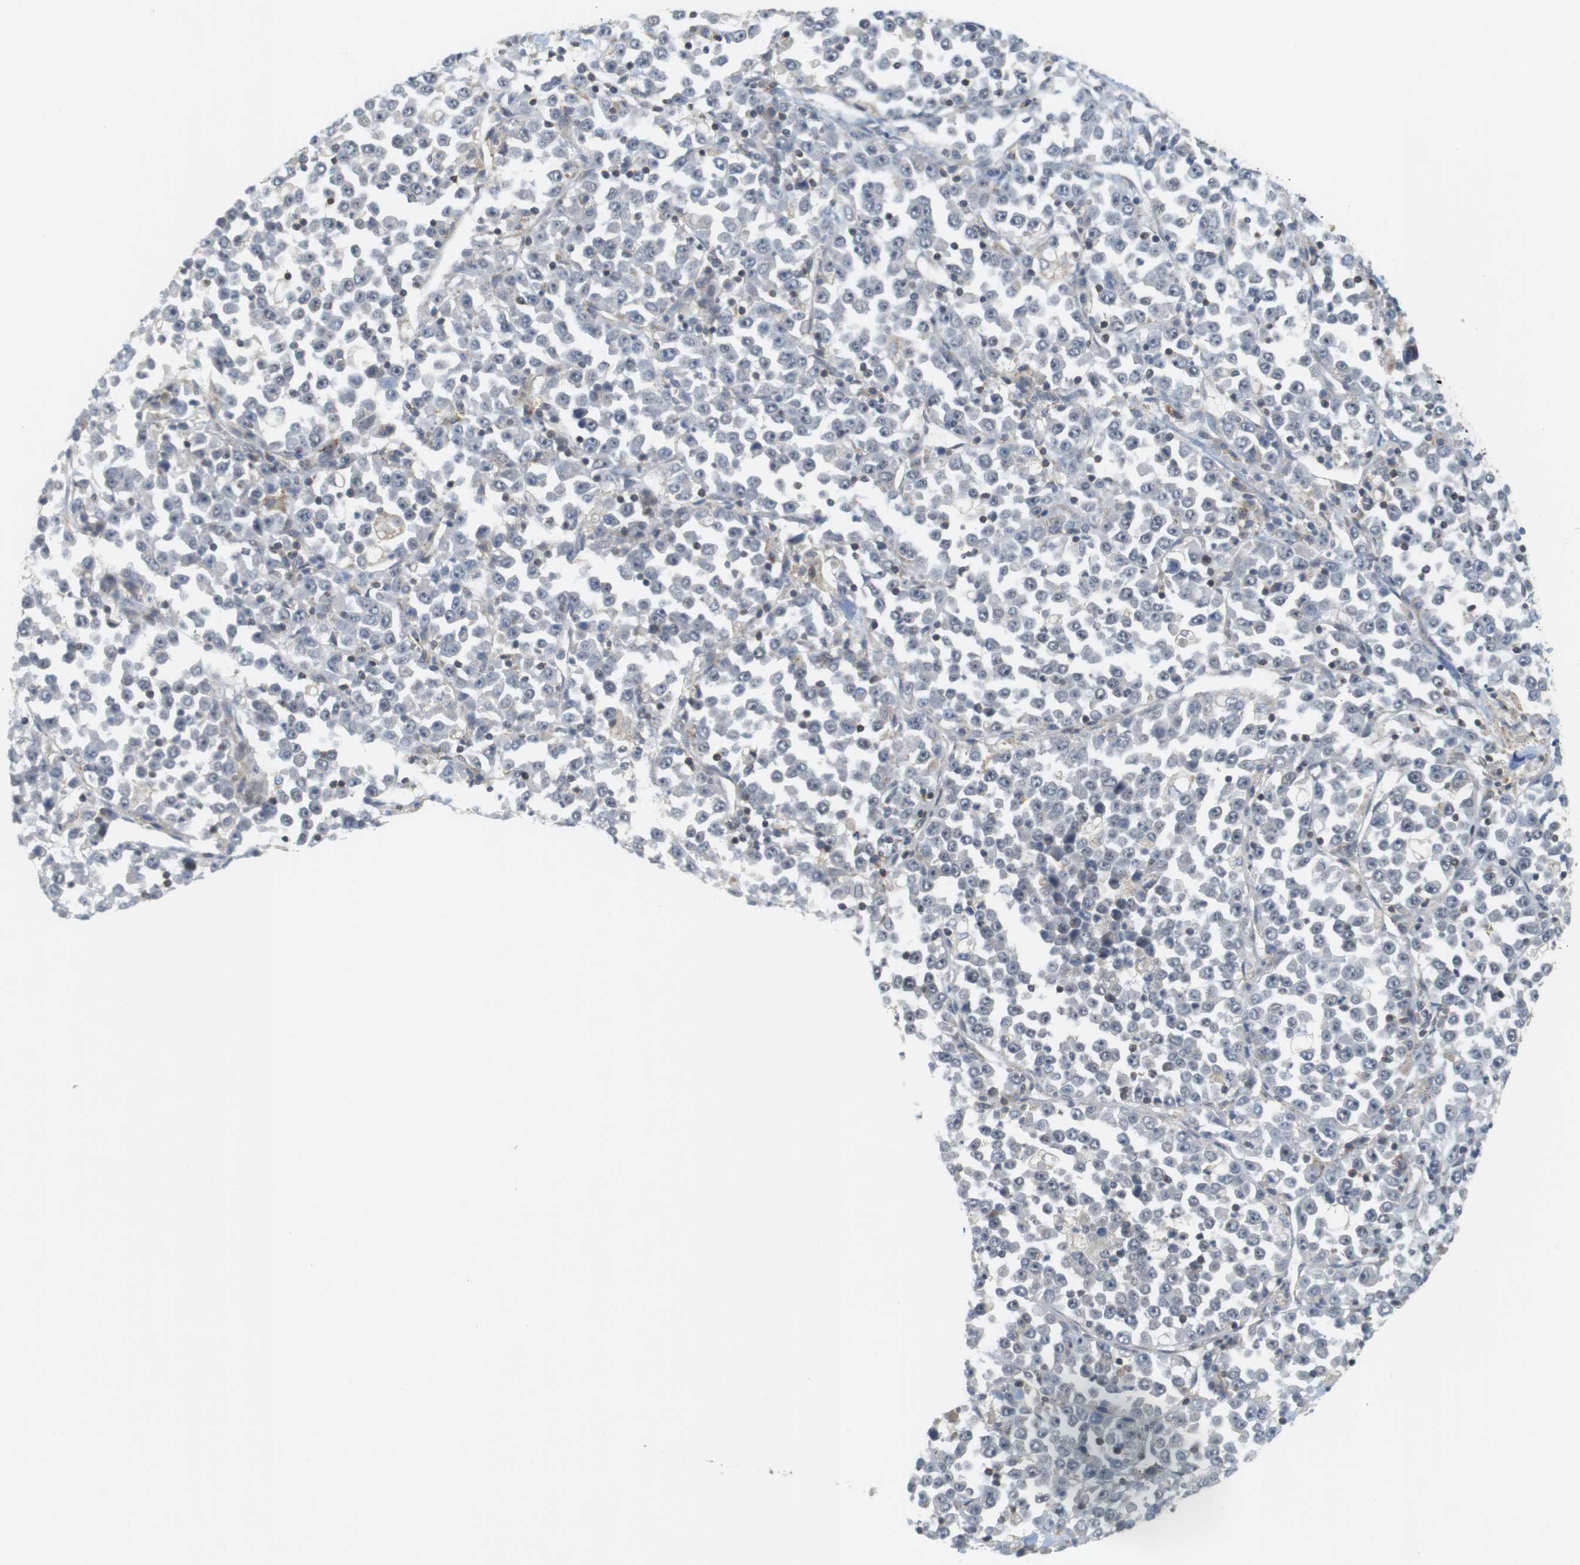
{"staining": {"intensity": "negative", "quantity": "none", "location": "none"}, "tissue": "stomach cancer", "cell_type": "Tumor cells", "image_type": "cancer", "snomed": [{"axis": "morphology", "description": "Normal tissue, NOS"}, {"axis": "morphology", "description": "Adenocarcinoma, NOS"}, {"axis": "topography", "description": "Stomach, upper"}, {"axis": "topography", "description": "Stomach"}], "caption": "A high-resolution photomicrograph shows immunohistochemistry staining of stomach cancer (adenocarcinoma), which demonstrates no significant staining in tumor cells. (DAB immunohistochemistry (IHC) with hematoxylin counter stain).", "gene": "BRD4", "patient": {"sex": "male", "age": 59}}